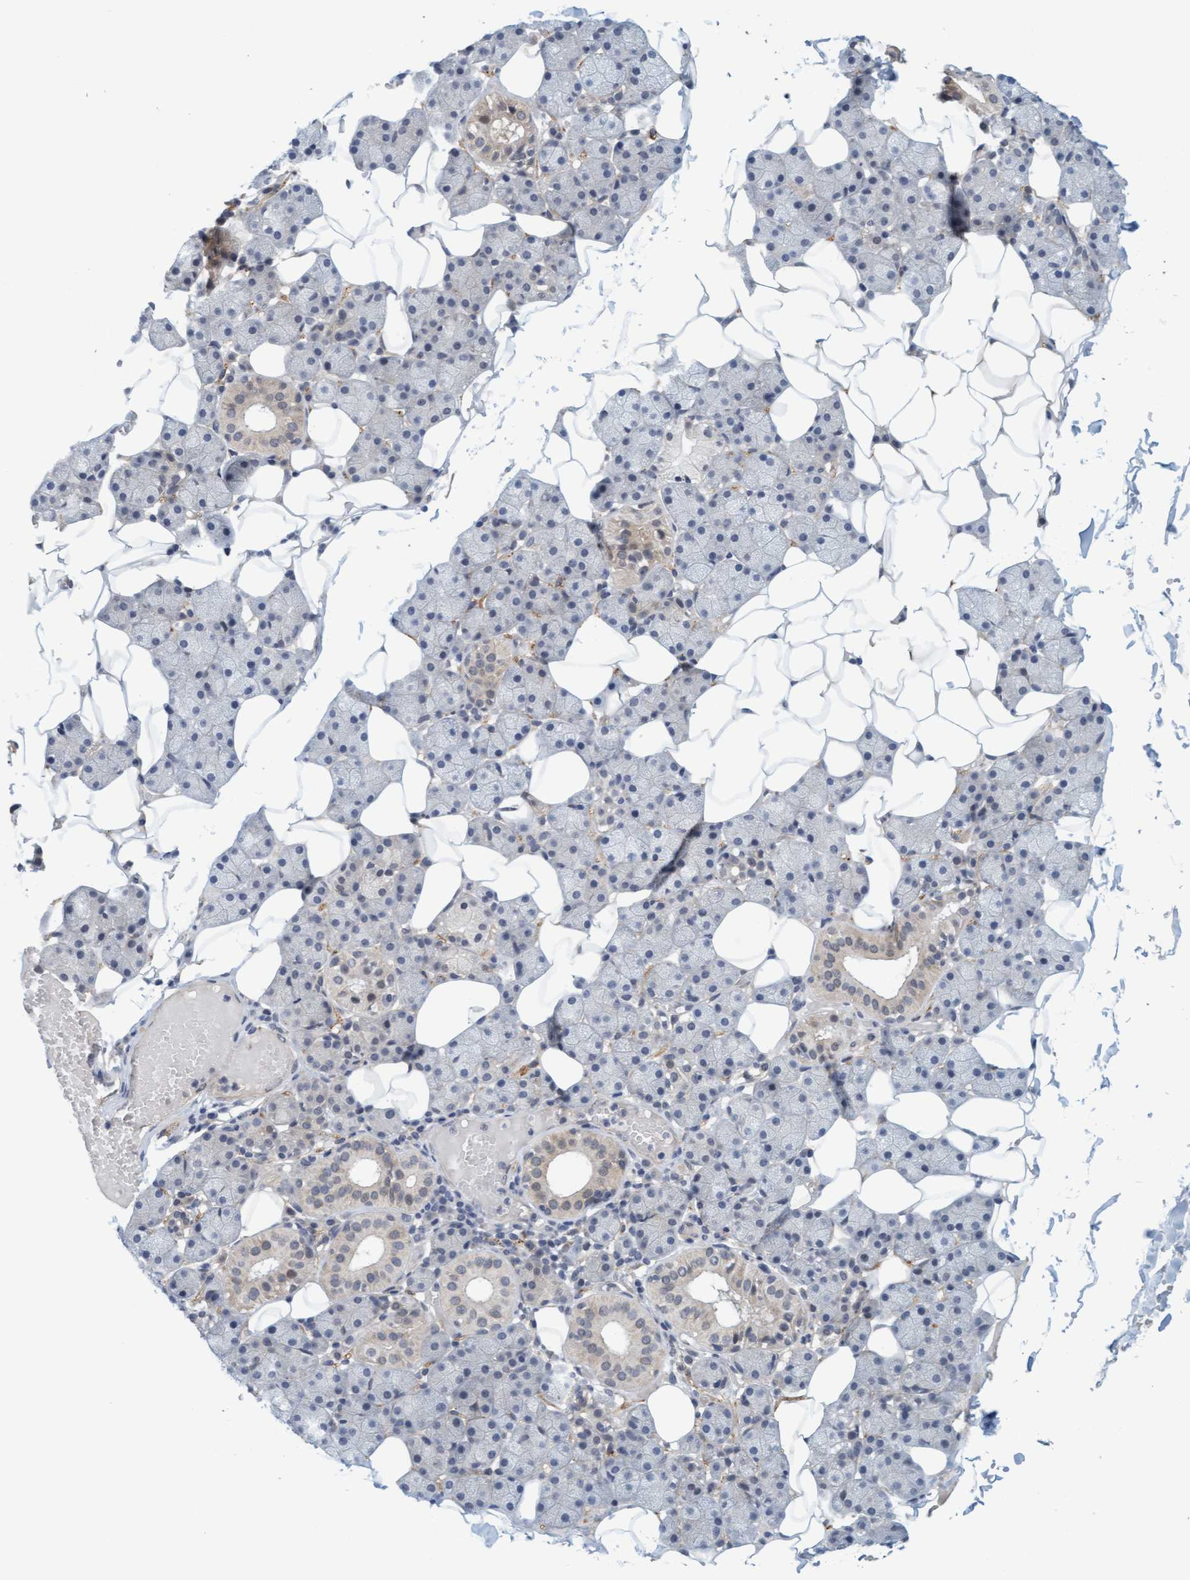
{"staining": {"intensity": "weak", "quantity": "<25%", "location": "cytoplasmic/membranous,nuclear"}, "tissue": "salivary gland", "cell_type": "Glandular cells", "image_type": "normal", "snomed": [{"axis": "morphology", "description": "Normal tissue, NOS"}, {"axis": "topography", "description": "Salivary gland"}], "caption": "Immunohistochemistry (IHC) micrograph of normal salivary gland: human salivary gland stained with DAB (3,3'-diaminobenzidine) displays no significant protein expression in glandular cells. (Immunohistochemistry (IHC), brightfield microscopy, high magnification).", "gene": "TSTD2", "patient": {"sex": "female", "age": 33}}